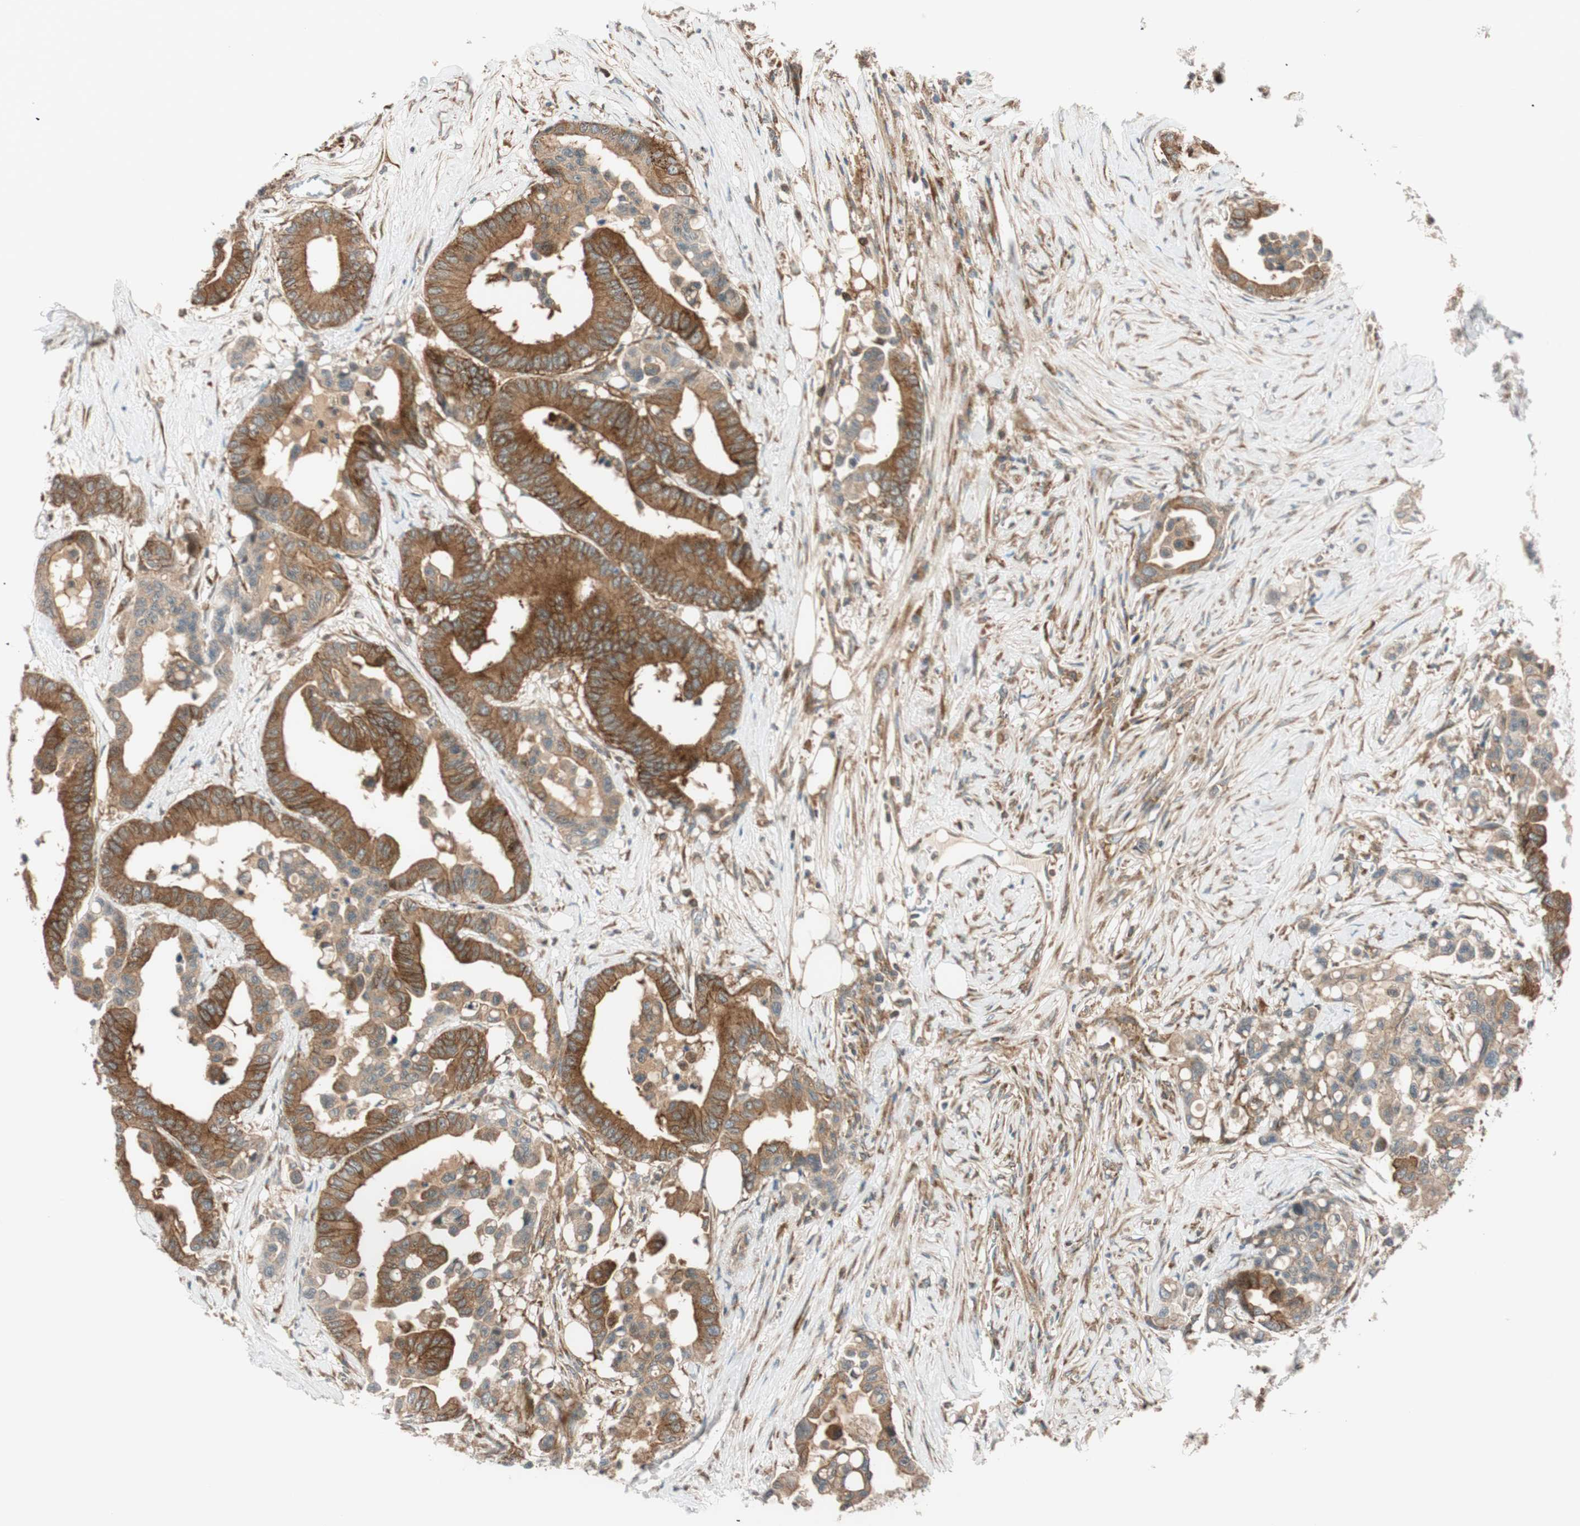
{"staining": {"intensity": "strong", "quantity": ">75%", "location": "cytoplasmic/membranous"}, "tissue": "colorectal cancer", "cell_type": "Tumor cells", "image_type": "cancer", "snomed": [{"axis": "morphology", "description": "Normal tissue, NOS"}, {"axis": "morphology", "description": "Adenocarcinoma, NOS"}, {"axis": "topography", "description": "Colon"}], "caption": "A high-resolution photomicrograph shows IHC staining of colorectal cancer (adenocarcinoma), which reveals strong cytoplasmic/membranous expression in about >75% of tumor cells. (Brightfield microscopy of DAB IHC at high magnification).", "gene": "ABI1", "patient": {"sex": "male", "age": 82}}